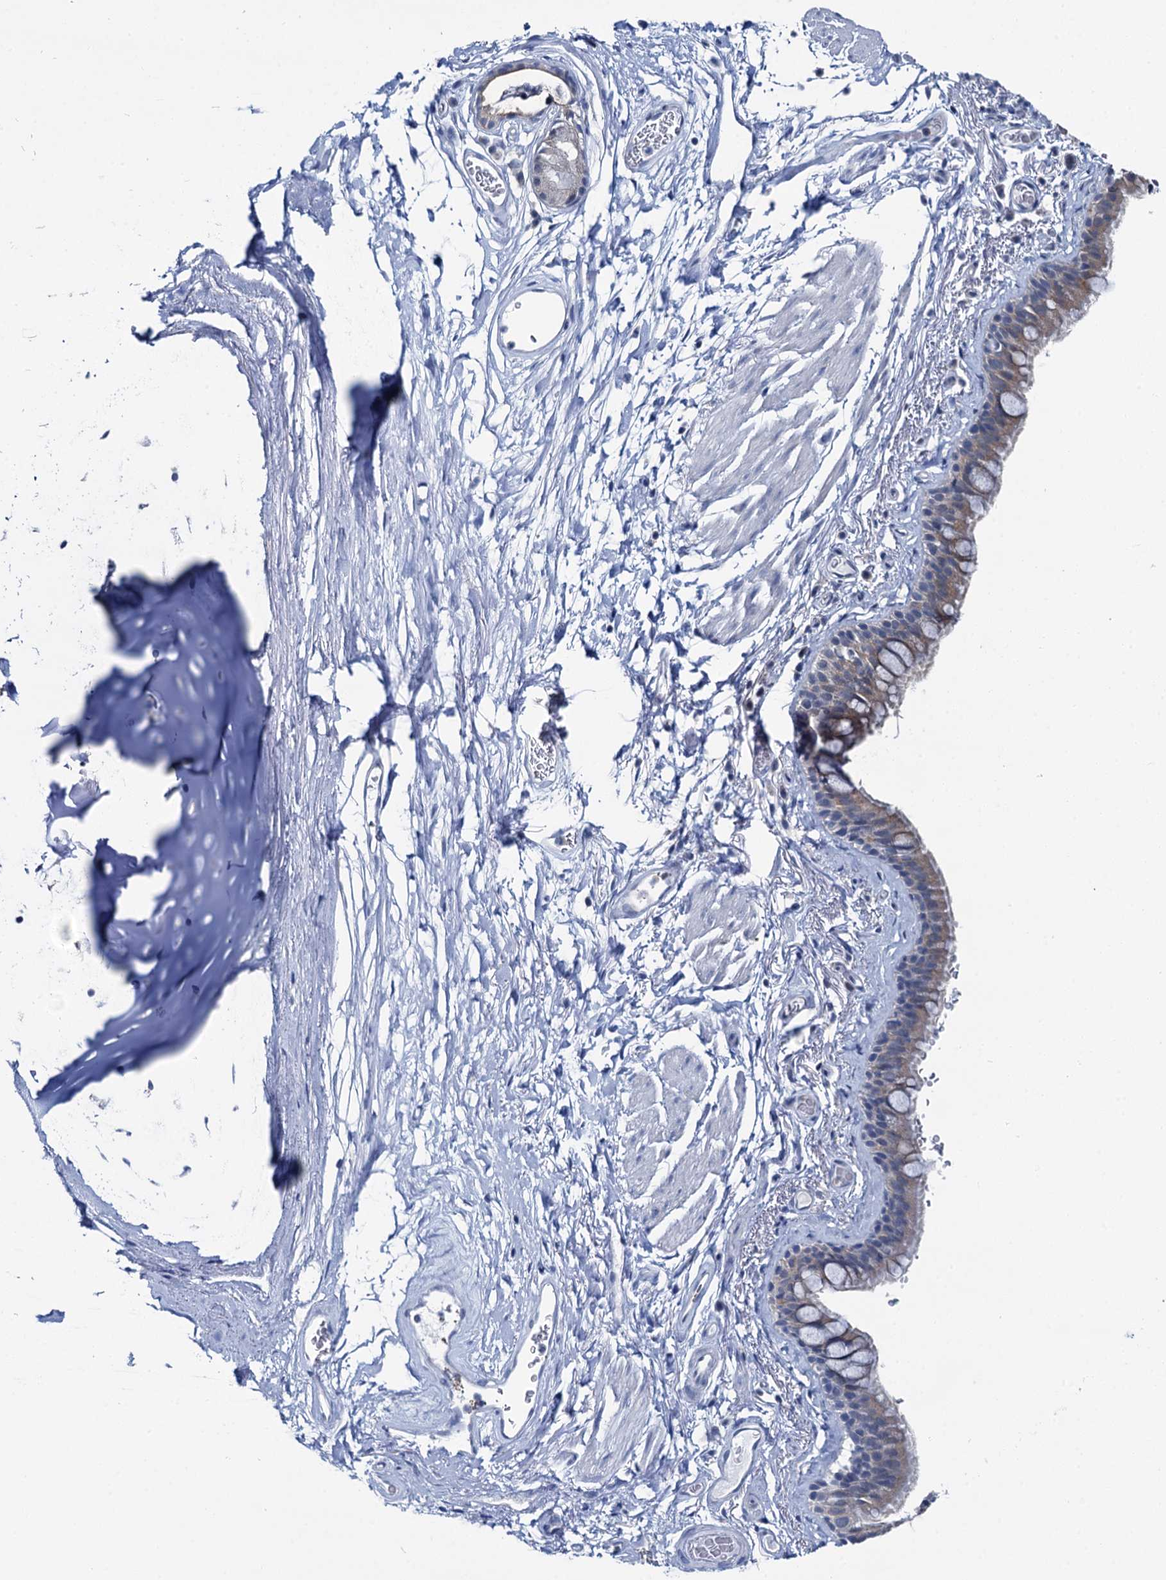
{"staining": {"intensity": "weak", "quantity": "25%-75%", "location": "cytoplasmic/membranous"}, "tissue": "bronchus", "cell_type": "Respiratory epithelial cells", "image_type": "normal", "snomed": [{"axis": "morphology", "description": "Normal tissue, NOS"}, {"axis": "topography", "description": "Cartilage tissue"}], "caption": "Respiratory epithelial cells reveal weak cytoplasmic/membranous expression in approximately 25%-75% of cells in normal bronchus.", "gene": "MIOX", "patient": {"sex": "male", "age": 63}}